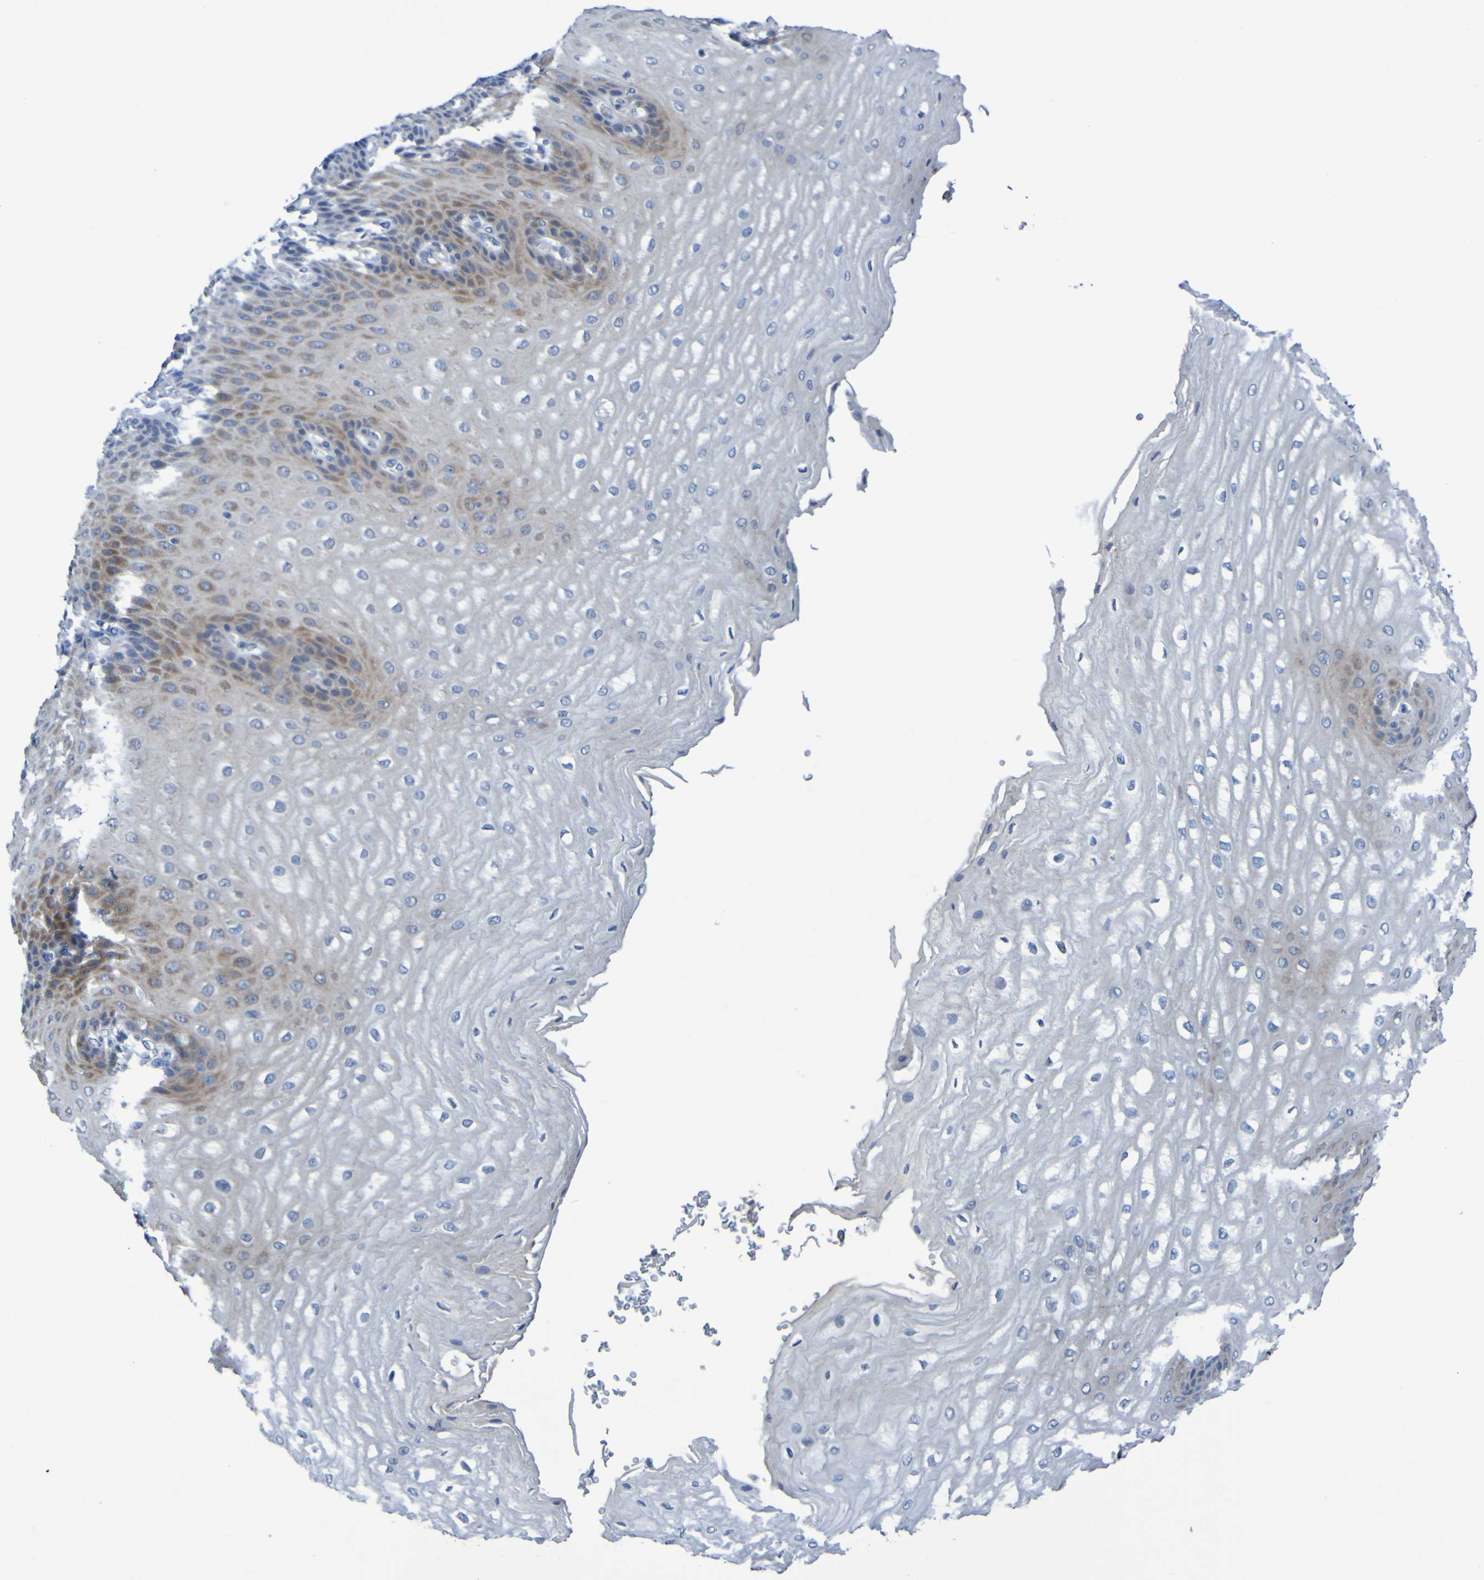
{"staining": {"intensity": "moderate", "quantity": "25%-75%", "location": "cytoplasmic/membranous"}, "tissue": "esophagus", "cell_type": "Squamous epithelial cells", "image_type": "normal", "snomed": [{"axis": "morphology", "description": "Normal tissue, NOS"}, {"axis": "topography", "description": "Esophagus"}], "caption": "Squamous epithelial cells reveal medium levels of moderate cytoplasmic/membranous positivity in approximately 25%-75% of cells in normal esophagus. Using DAB (brown) and hematoxylin (blue) stains, captured at high magnification using brightfield microscopy.", "gene": "C11orf24", "patient": {"sex": "male", "age": 54}}